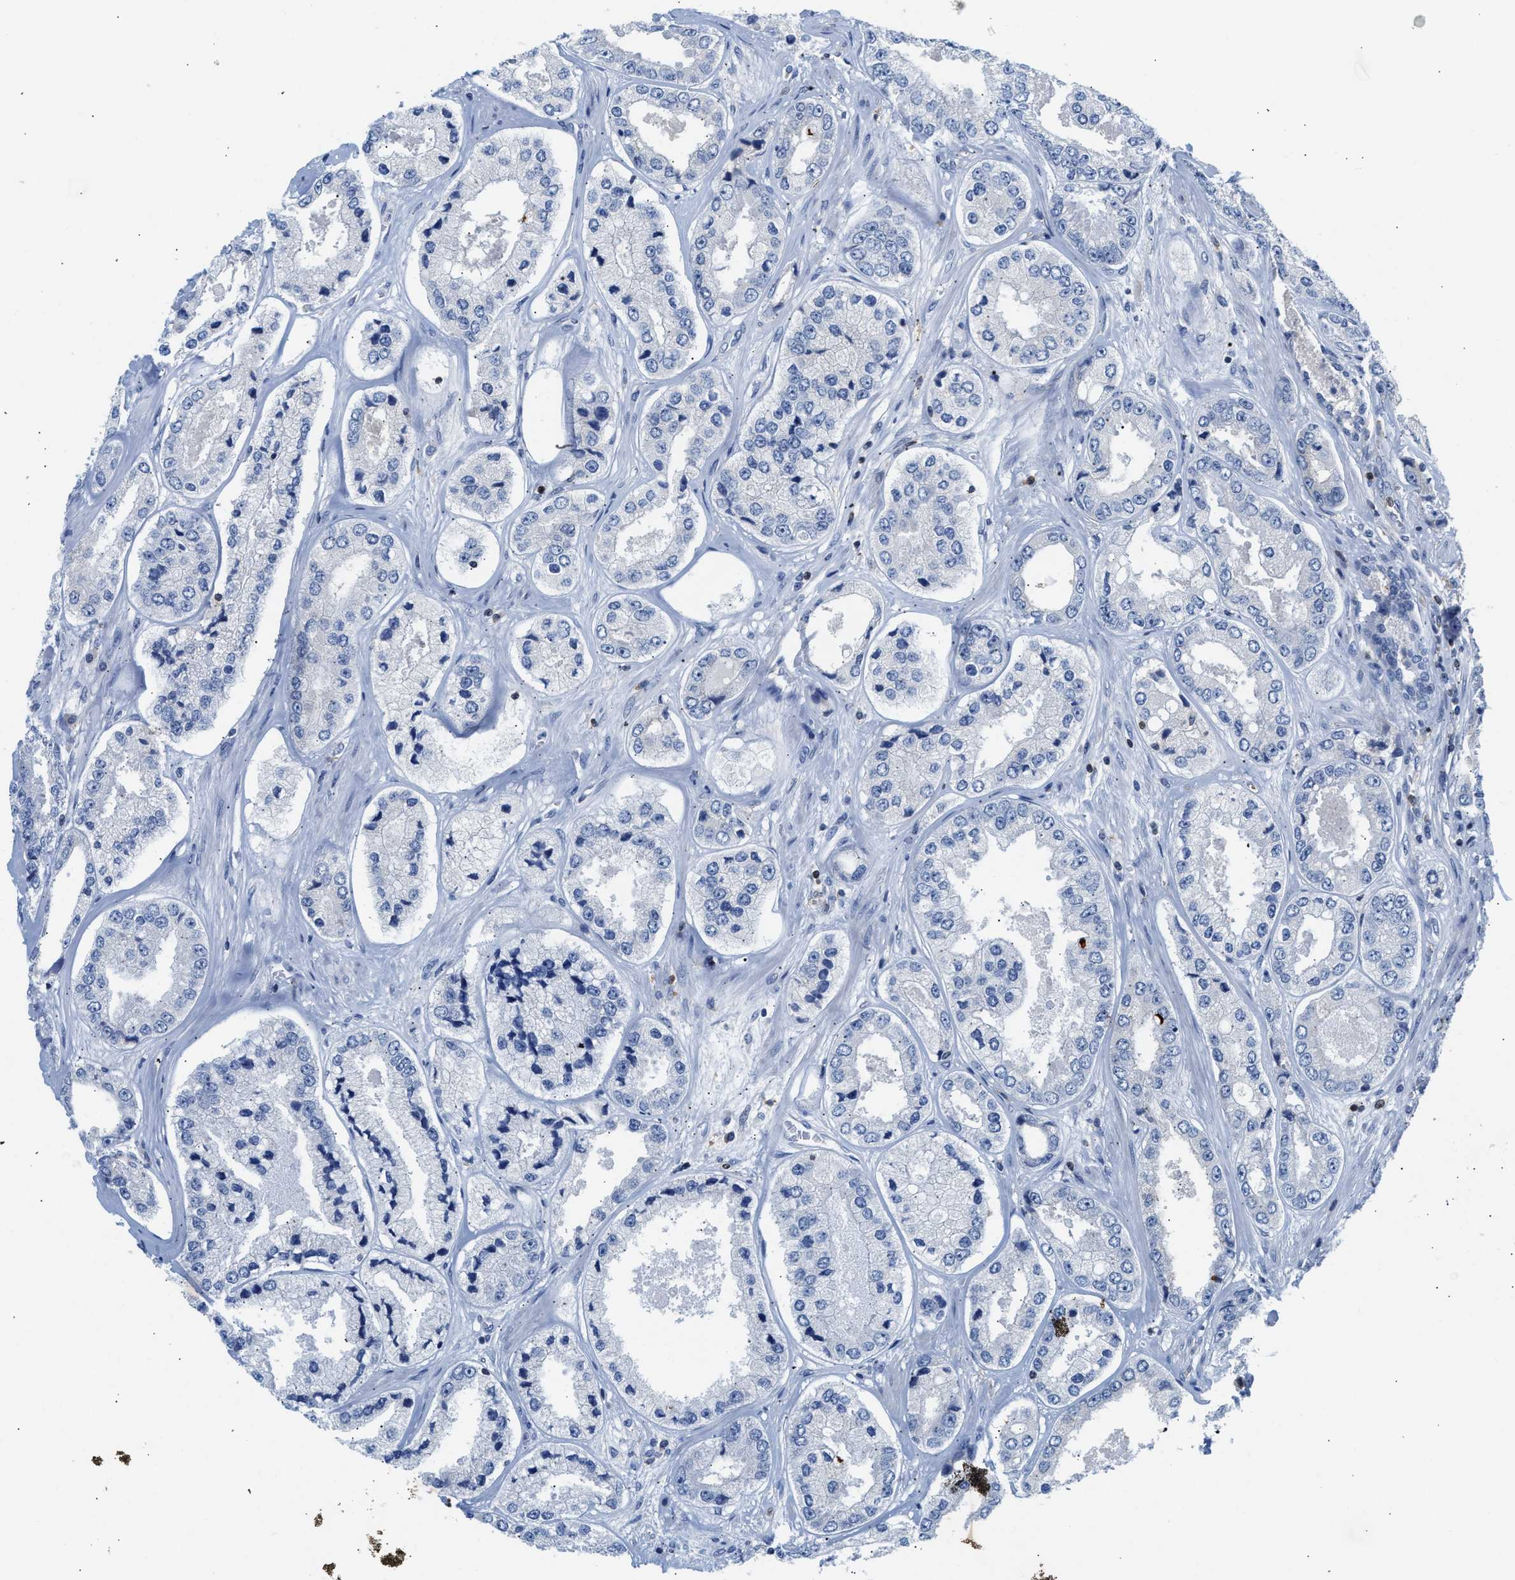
{"staining": {"intensity": "negative", "quantity": "none", "location": "none"}, "tissue": "prostate cancer", "cell_type": "Tumor cells", "image_type": "cancer", "snomed": [{"axis": "morphology", "description": "Adenocarcinoma, High grade"}, {"axis": "topography", "description": "Prostate"}], "caption": "DAB immunohistochemical staining of human adenocarcinoma (high-grade) (prostate) demonstrates no significant positivity in tumor cells.", "gene": "SLIT2", "patient": {"sex": "male", "age": 61}}